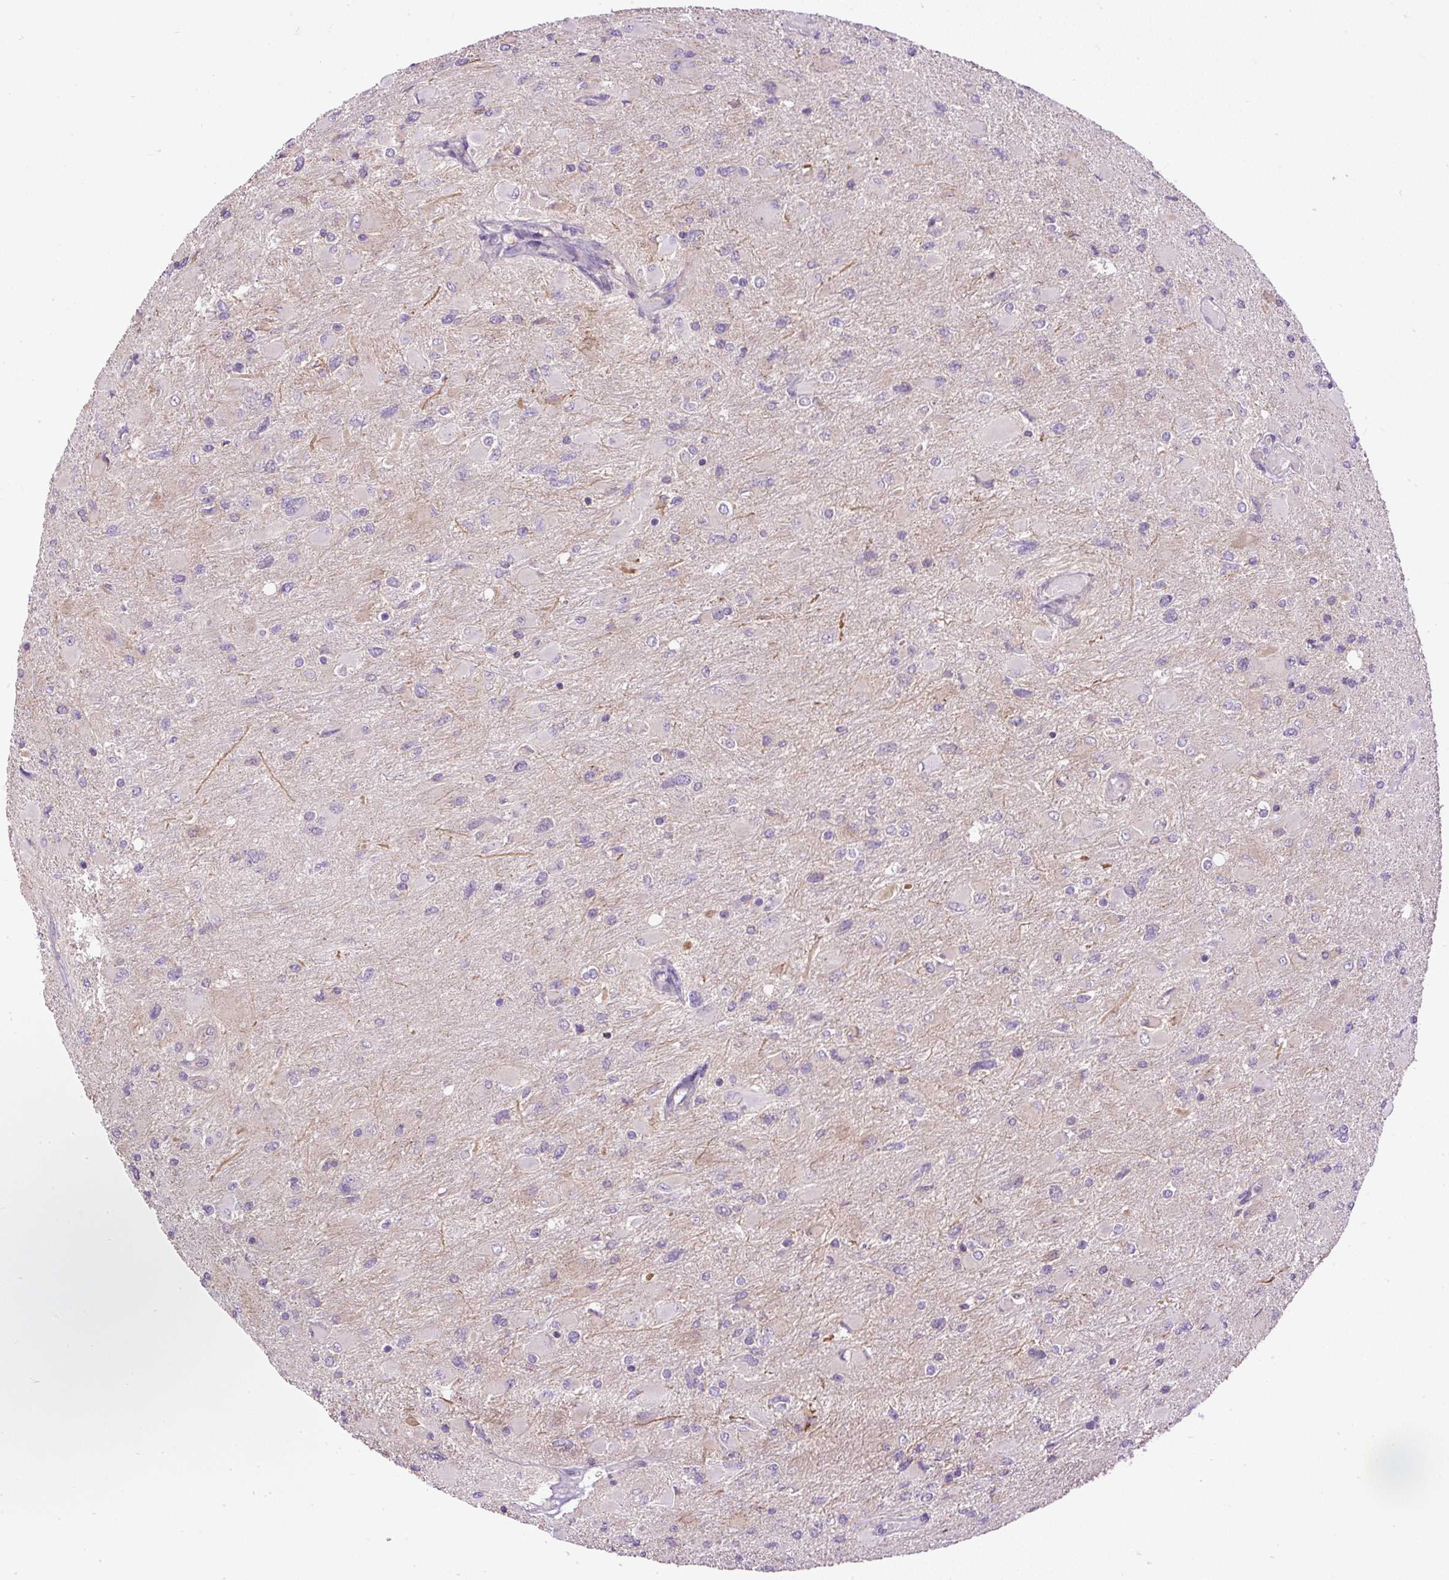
{"staining": {"intensity": "negative", "quantity": "none", "location": "none"}, "tissue": "glioma", "cell_type": "Tumor cells", "image_type": "cancer", "snomed": [{"axis": "morphology", "description": "Glioma, malignant, High grade"}, {"axis": "topography", "description": "Cerebral cortex"}], "caption": "Immunohistochemistry image of neoplastic tissue: human glioma stained with DAB reveals no significant protein positivity in tumor cells.", "gene": "ZNF547", "patient": {"sex": "female", "age": 36}}